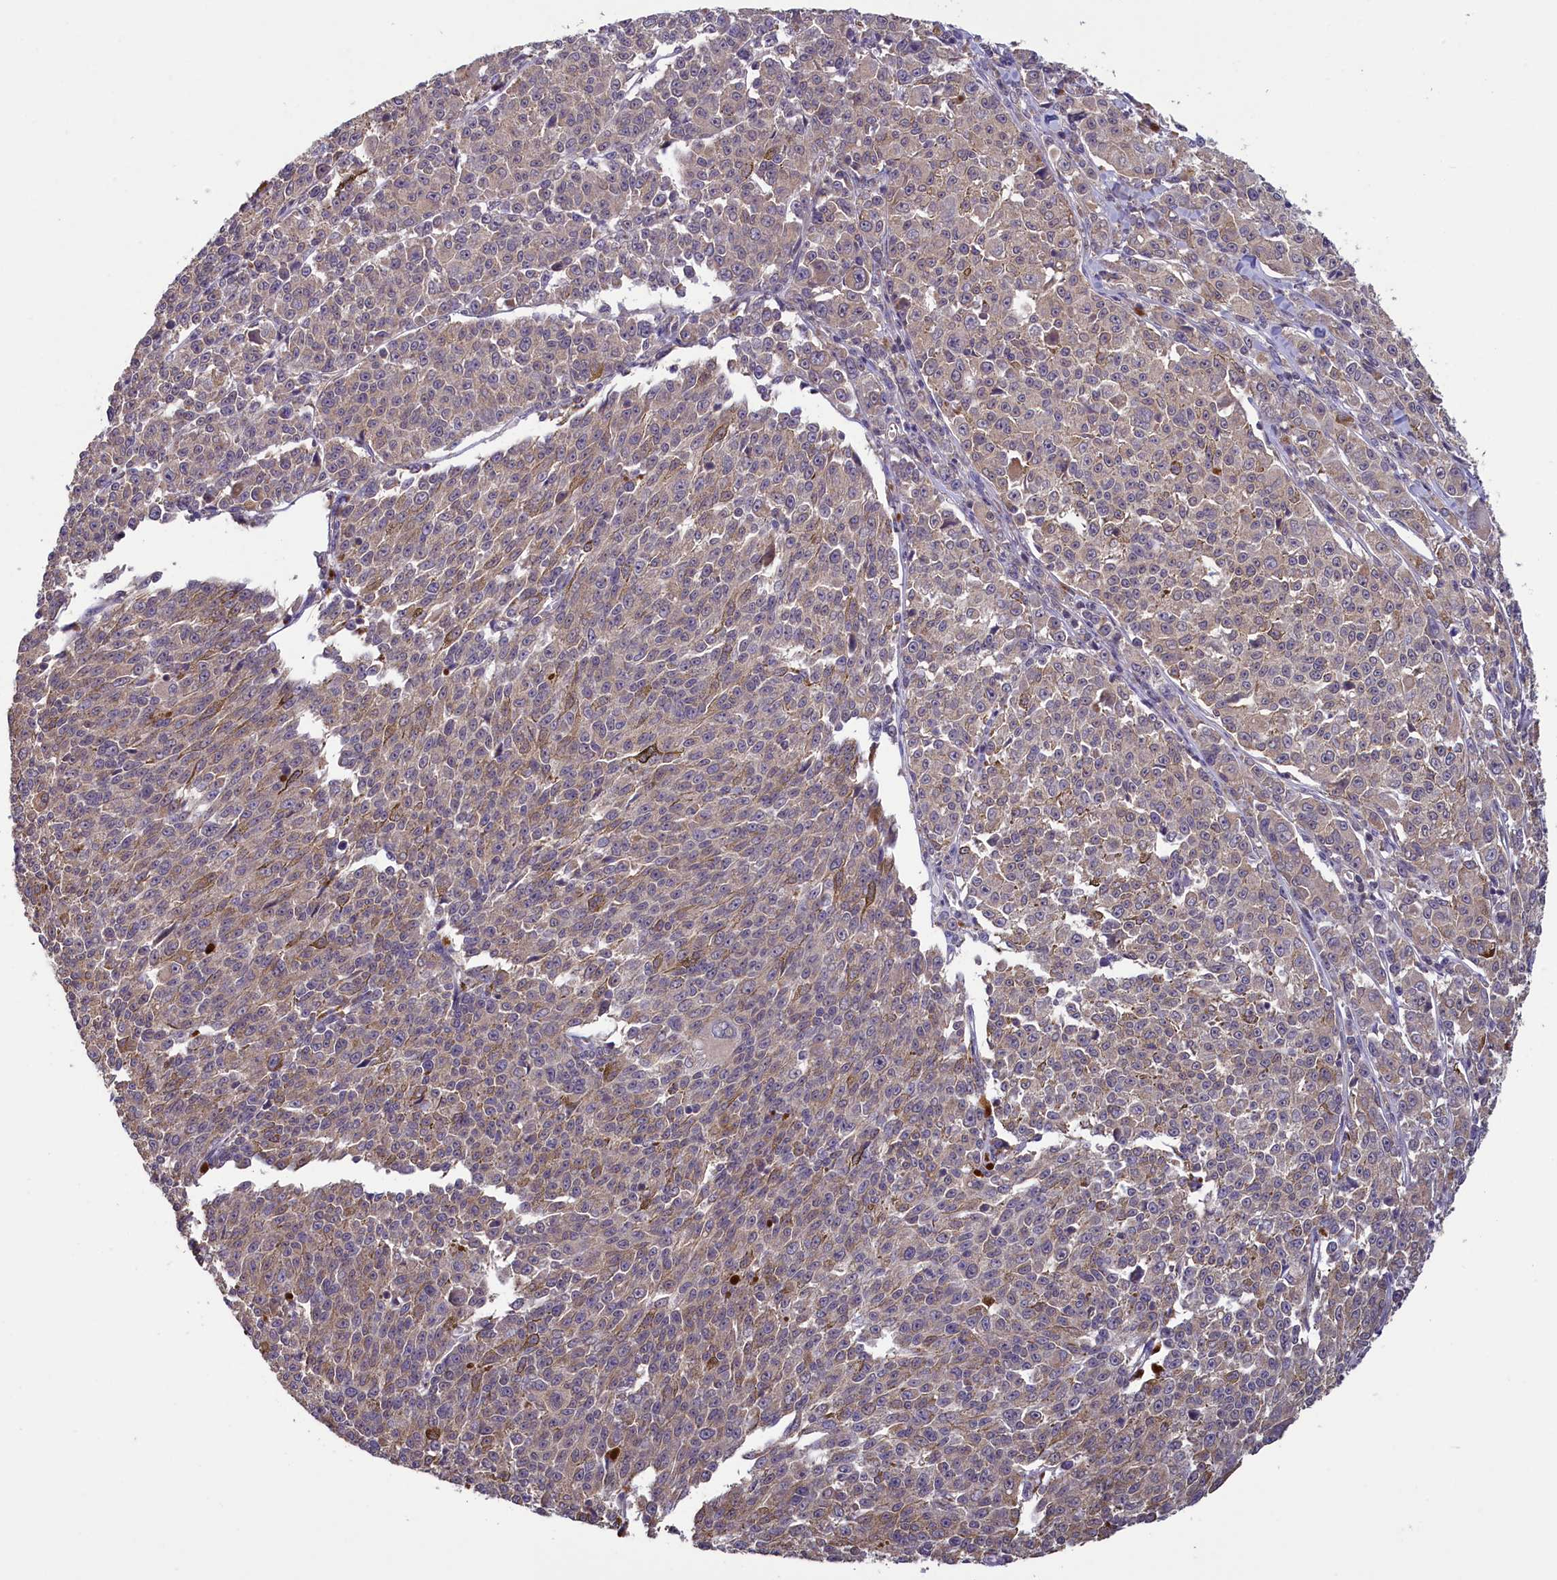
{"staining": {"intensity": "weak", "quantity": "25%-75%", "location": "cytoplasmic/membranous"}, "tissue": "melanoma", "cell_type": "Tumor cells", "image_type": "cancer", "snomed": [{"axis": "morphology", "description": "Malignant melanoma, NOS"}, {"axis": "topography", "description": "Skin"}], "caption": "A brown stain highlights weak cytoplasmic/membranous positivity of a protein in melanoma tumor cells.", "gene": "NUBP1", "patient": {"sex": "female", "age": 52}}